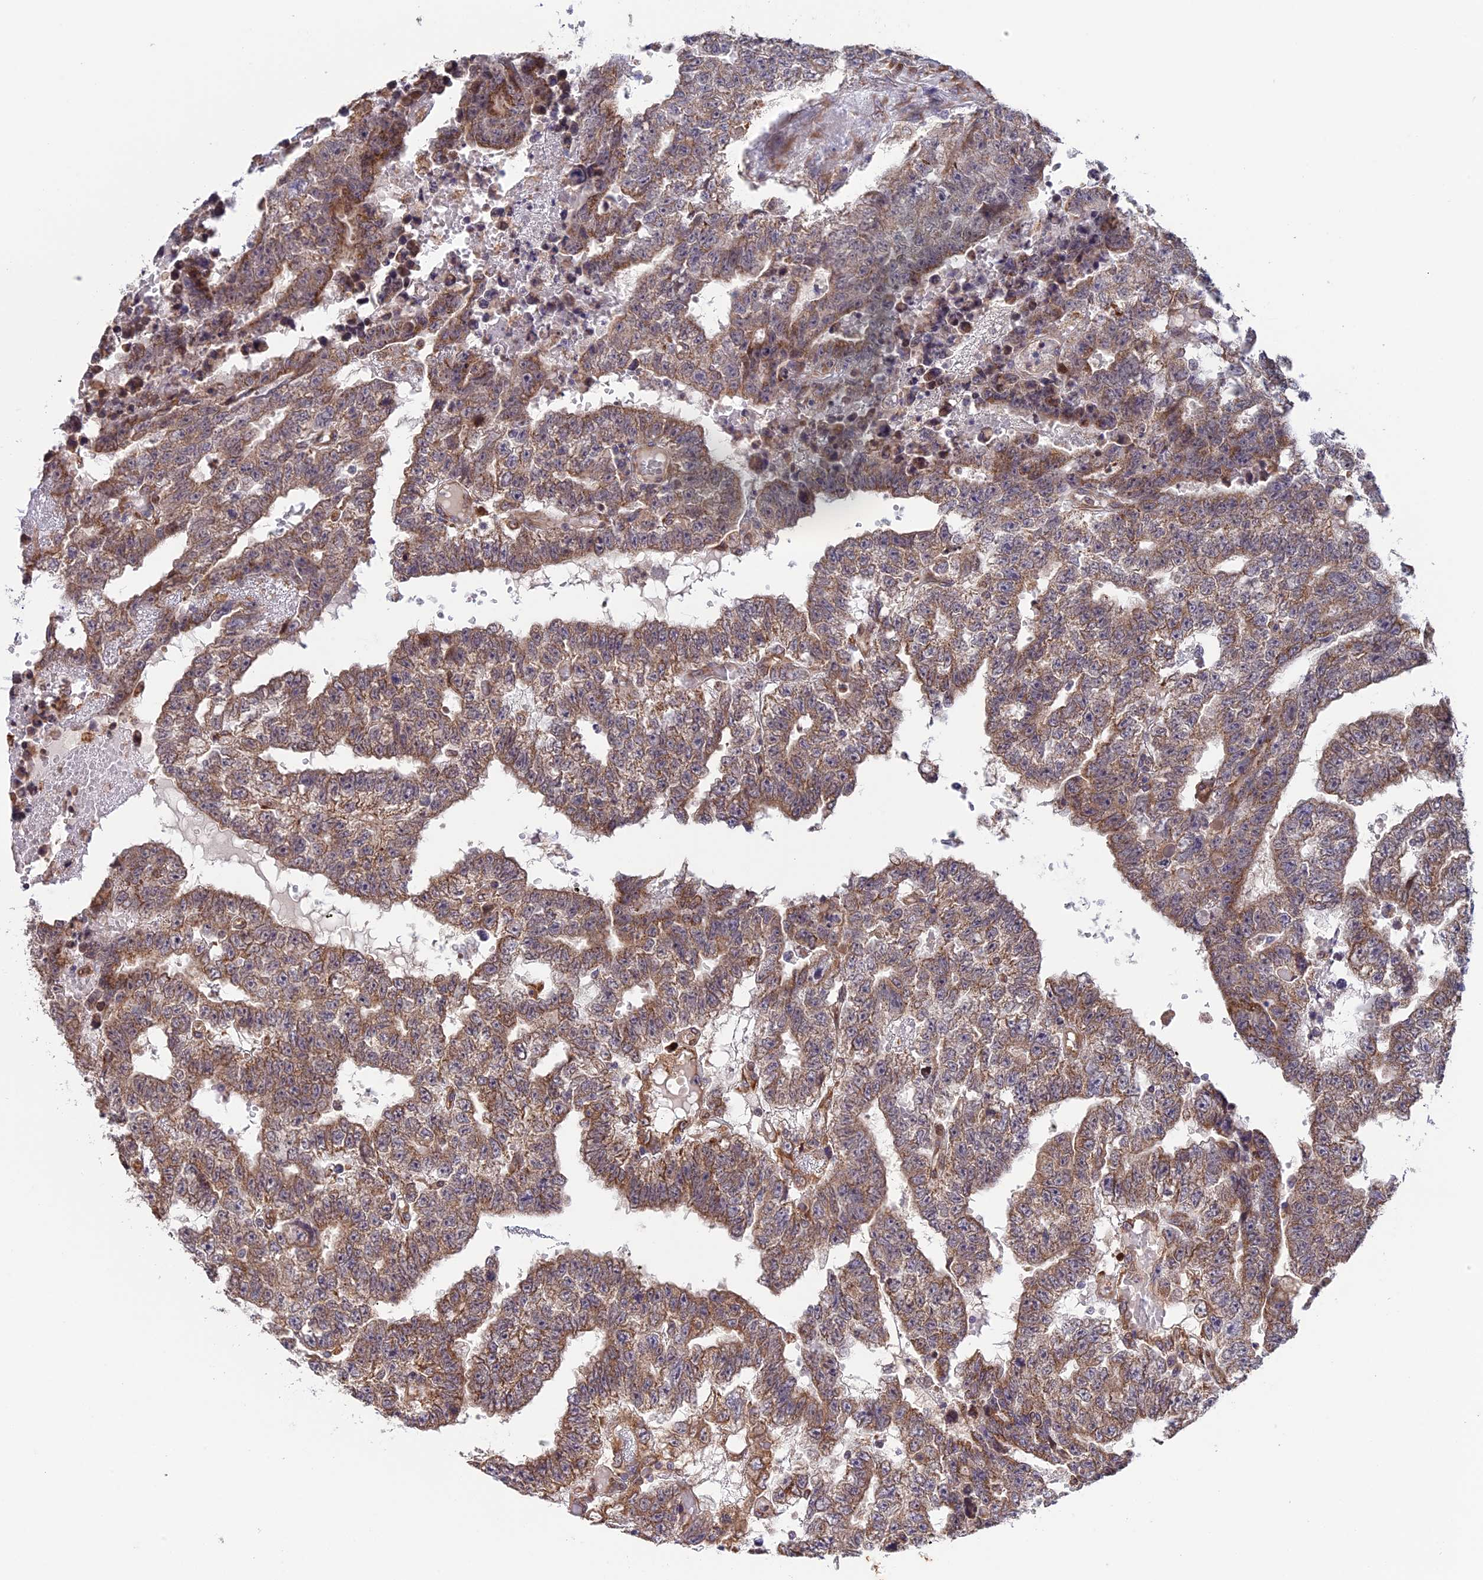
{"staining": {"intensity": "moderate", "quantity": ">75%", "location": "cytoplasmic/membranous"}, "tissue": "testis cancer", "cell_type": "Tumor cells", "image_type": "cancer", "snomed": [{"axis": "morphology", "description": "Carcinoma, Embryonal, NOS"}, {"axis": "topography", "description": "Testis"}], "caption": "Approximately >75% of tumor cells in testis cancer show moderate cytoplasmic/membranous protein expression as visualized by brown immunohistochemical staining.", "gene": "DMRTA2", "patient": {"sex": "male", "age": 25}}